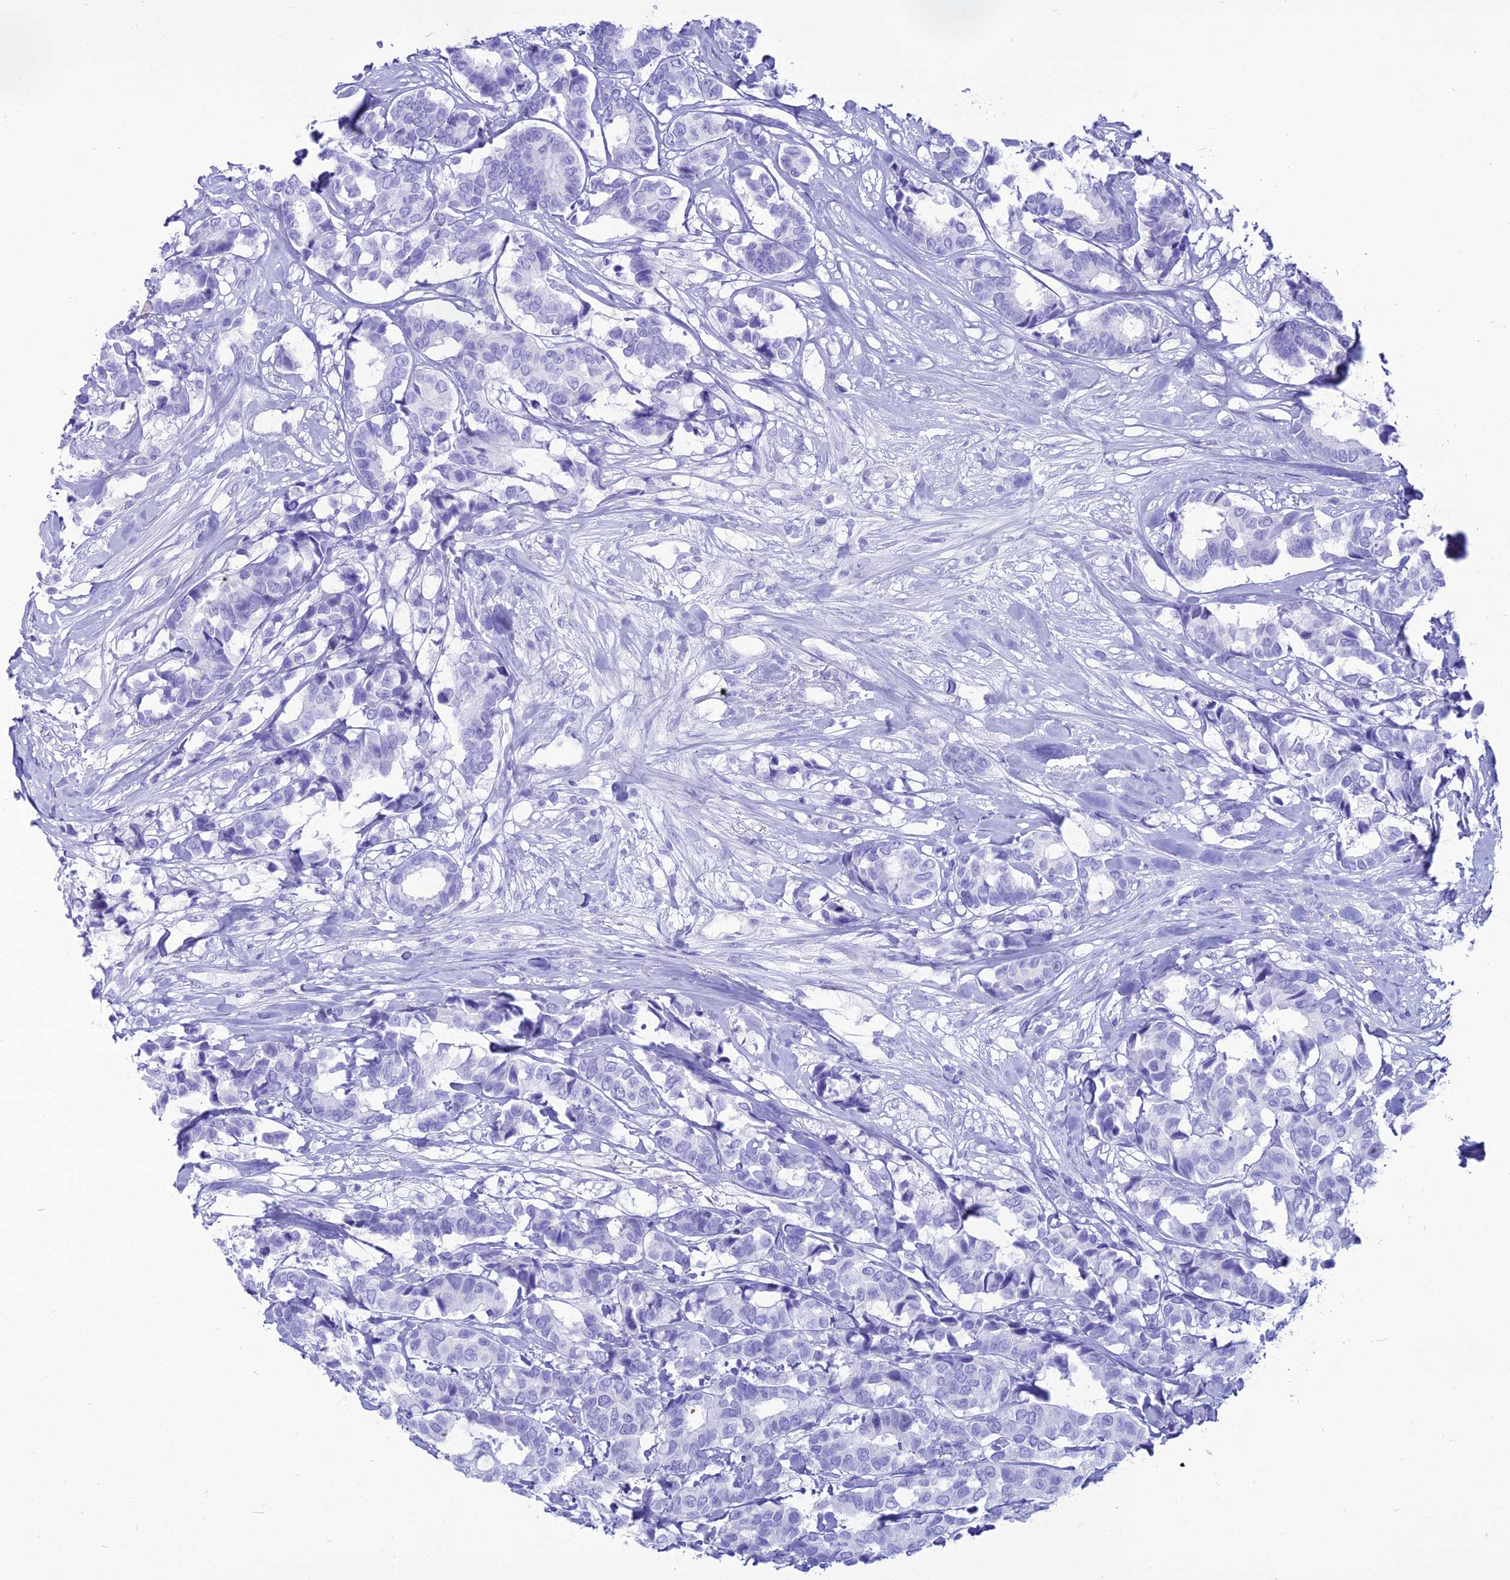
{"staining": {"intensity": "negative", "quantity": "none", "location": "none"}, "tissue": "breast cancer", "cell_type": "Tumor cells", "image_type": "cancer", "snomed": [{"axis": "morphology", "description": "Normal tissue, NOS"}, {"axis": "morphology", "description": "Duct carcinoma"}, {"axis": "topography", "description": "Breast"}], "caption": "There is no significant expression in tumor cells of breast cancer (infiltrating ductal carcinoma). Nuclei are stained in blue.", "gene": "PNMA5", "patient": {"sex": "female", "age": 87}}